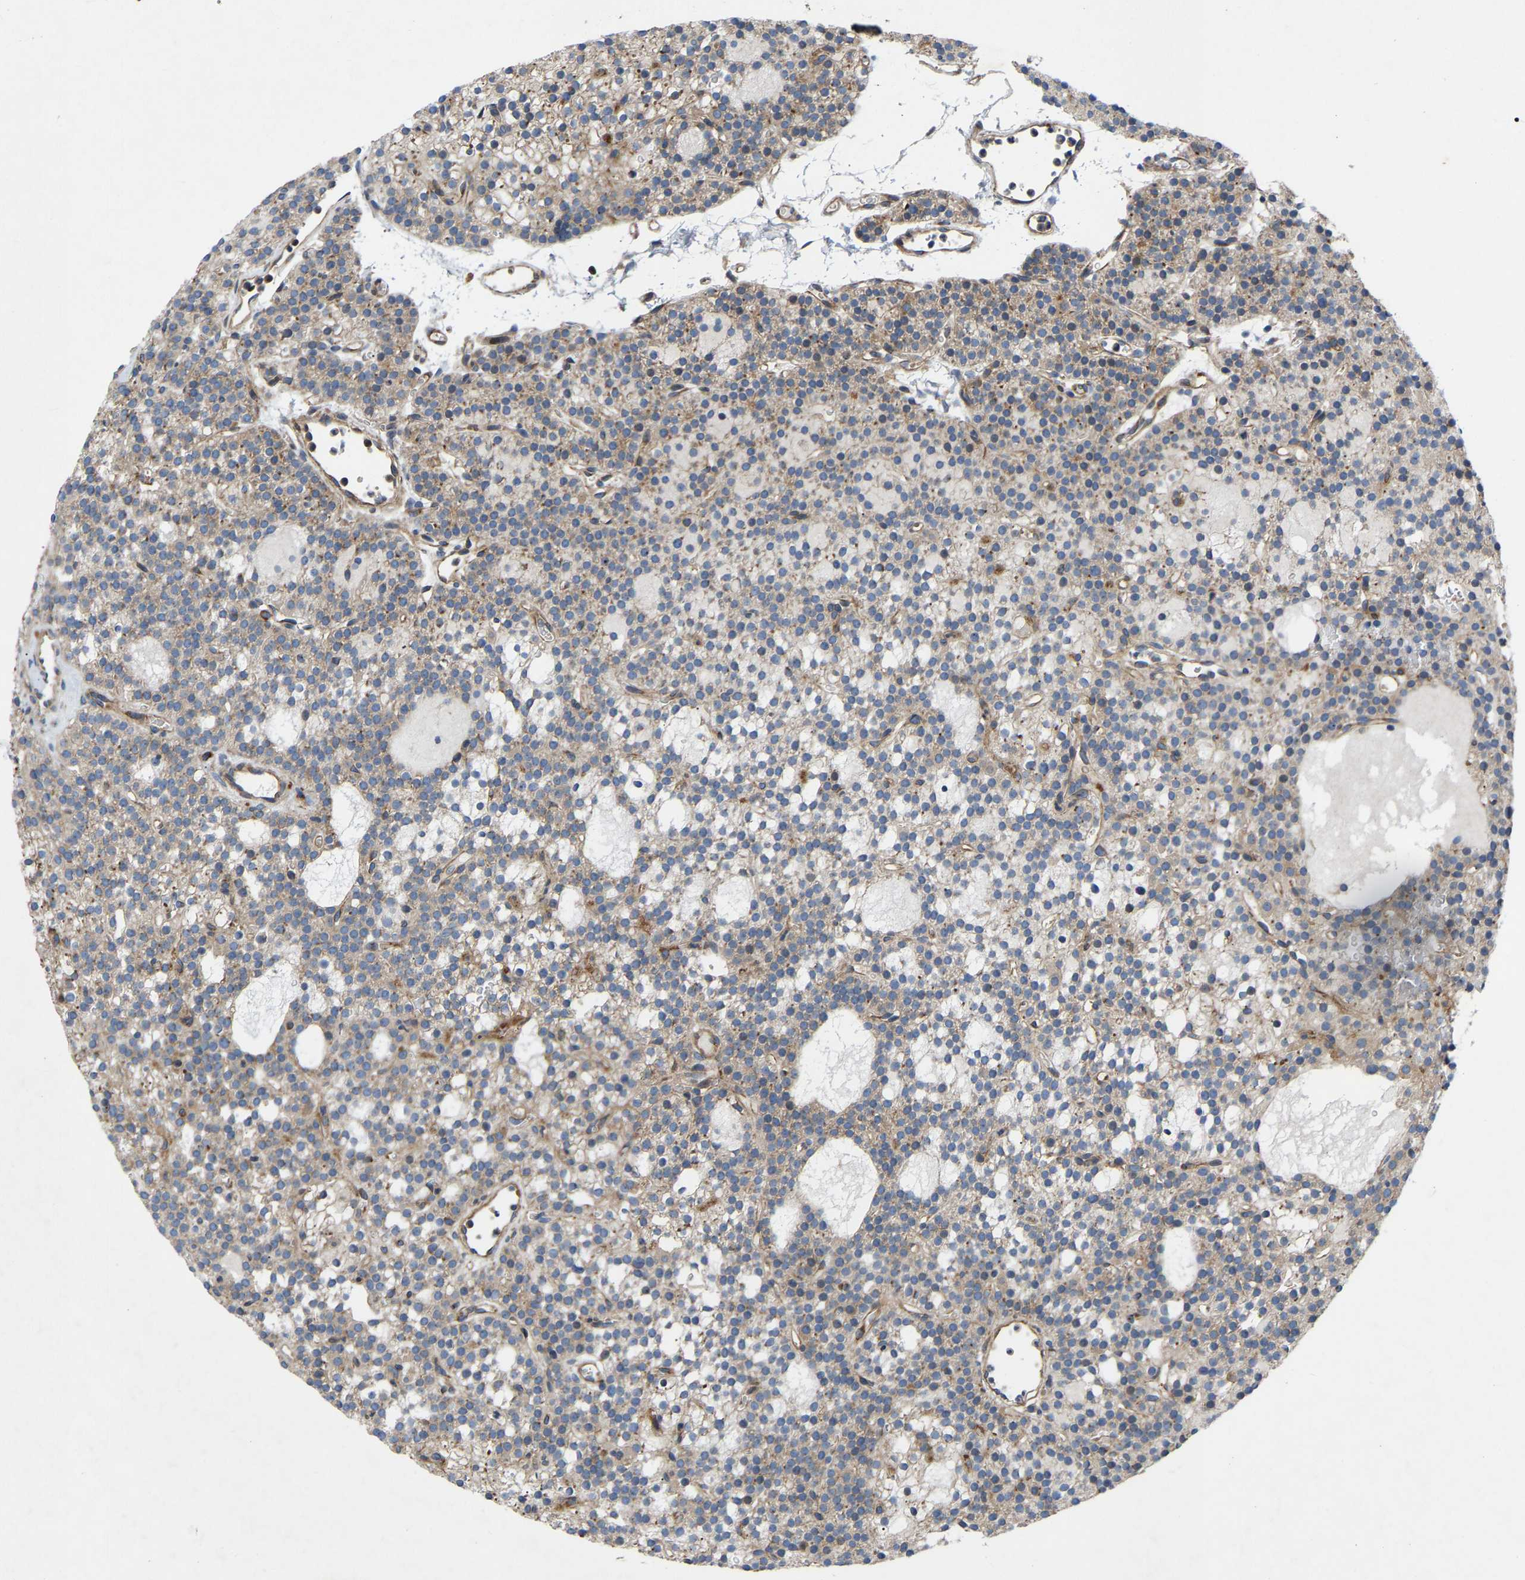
{"staining": {"intensity": "weak", "quantity": ">75%", "location": "cytoplasmic/membranous"}, "tissue": "parathyroid gland", "cell_type": "Glandular cells", "image_type": "normal", "snomed": [{"axis": "morphology", "description": "Normal tissue, NOS"}, {"axis": "morphology", "description": "Adenoma, NOS"}, {"axis": "topography", "description": "Parathyroid gland"}], "caption": "Immunohistochemistry (IHC) photomicrograph of normal parathyroid gland stained for a protein (brown), which shows low levels of weak cytoplasmic/membranous positivity in about >75% of glandular cells.", "gene": "TOR1B", "patient": {"sex": "female", "age": 74}}